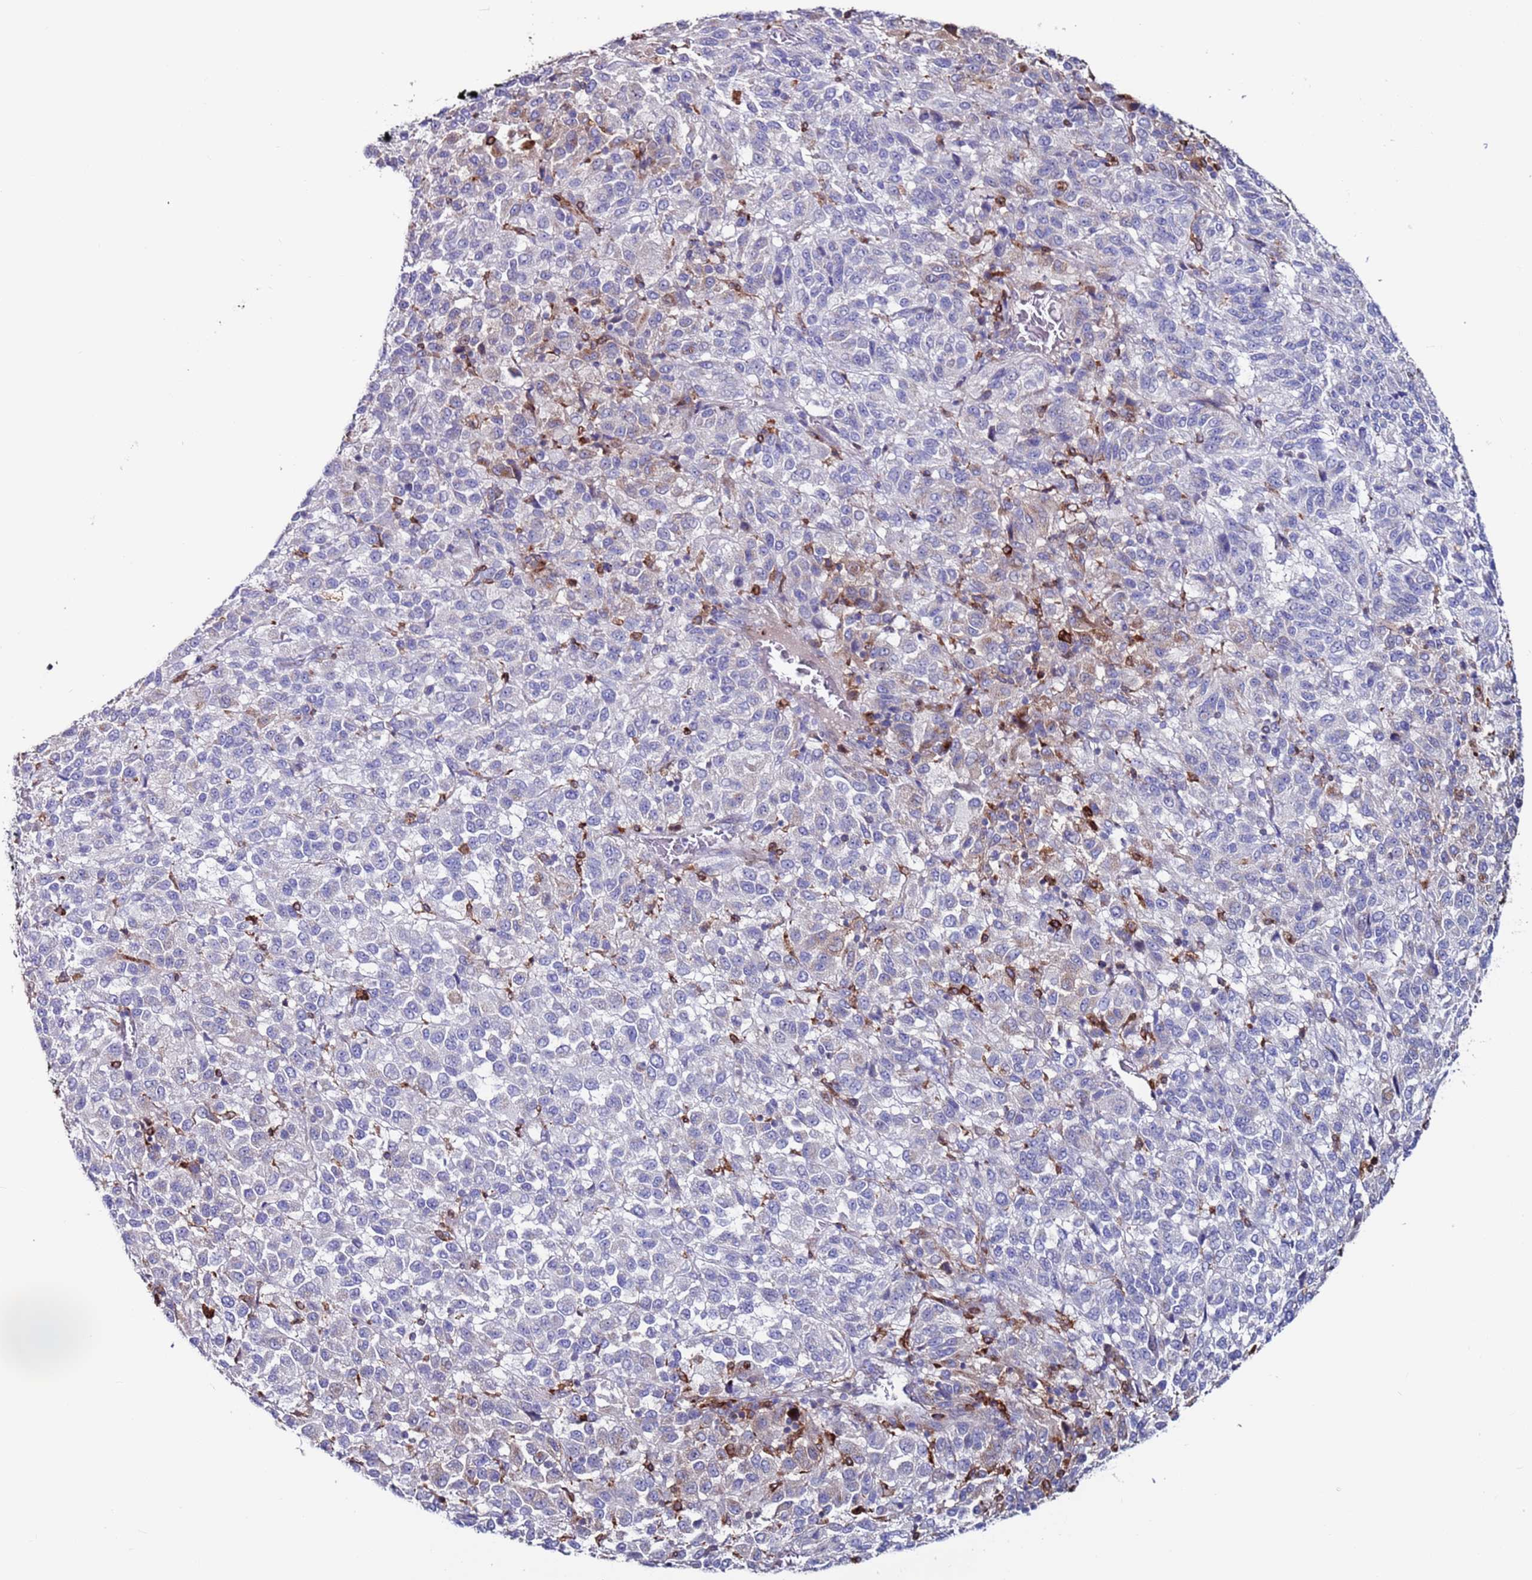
{"staining": {"intensity": "negative", "quantity": "none", "location": "none"}, "tissue": "melanoma", "cell_type": "Tumor cells", "image_type": "cancer", "snomed": [{"axis": "morphology", "description": "Malignant melanoma, Metastatic site"}, {"axis": "topography", "description": "Lung"}], "caption": "There is no significant expression in tumor cells of malignant melanoma (metastatic site). (DAB immunohistochemistry, high magnification).", "gene": "GREB1L", "patient": {"sex": "male", "age": 64}}